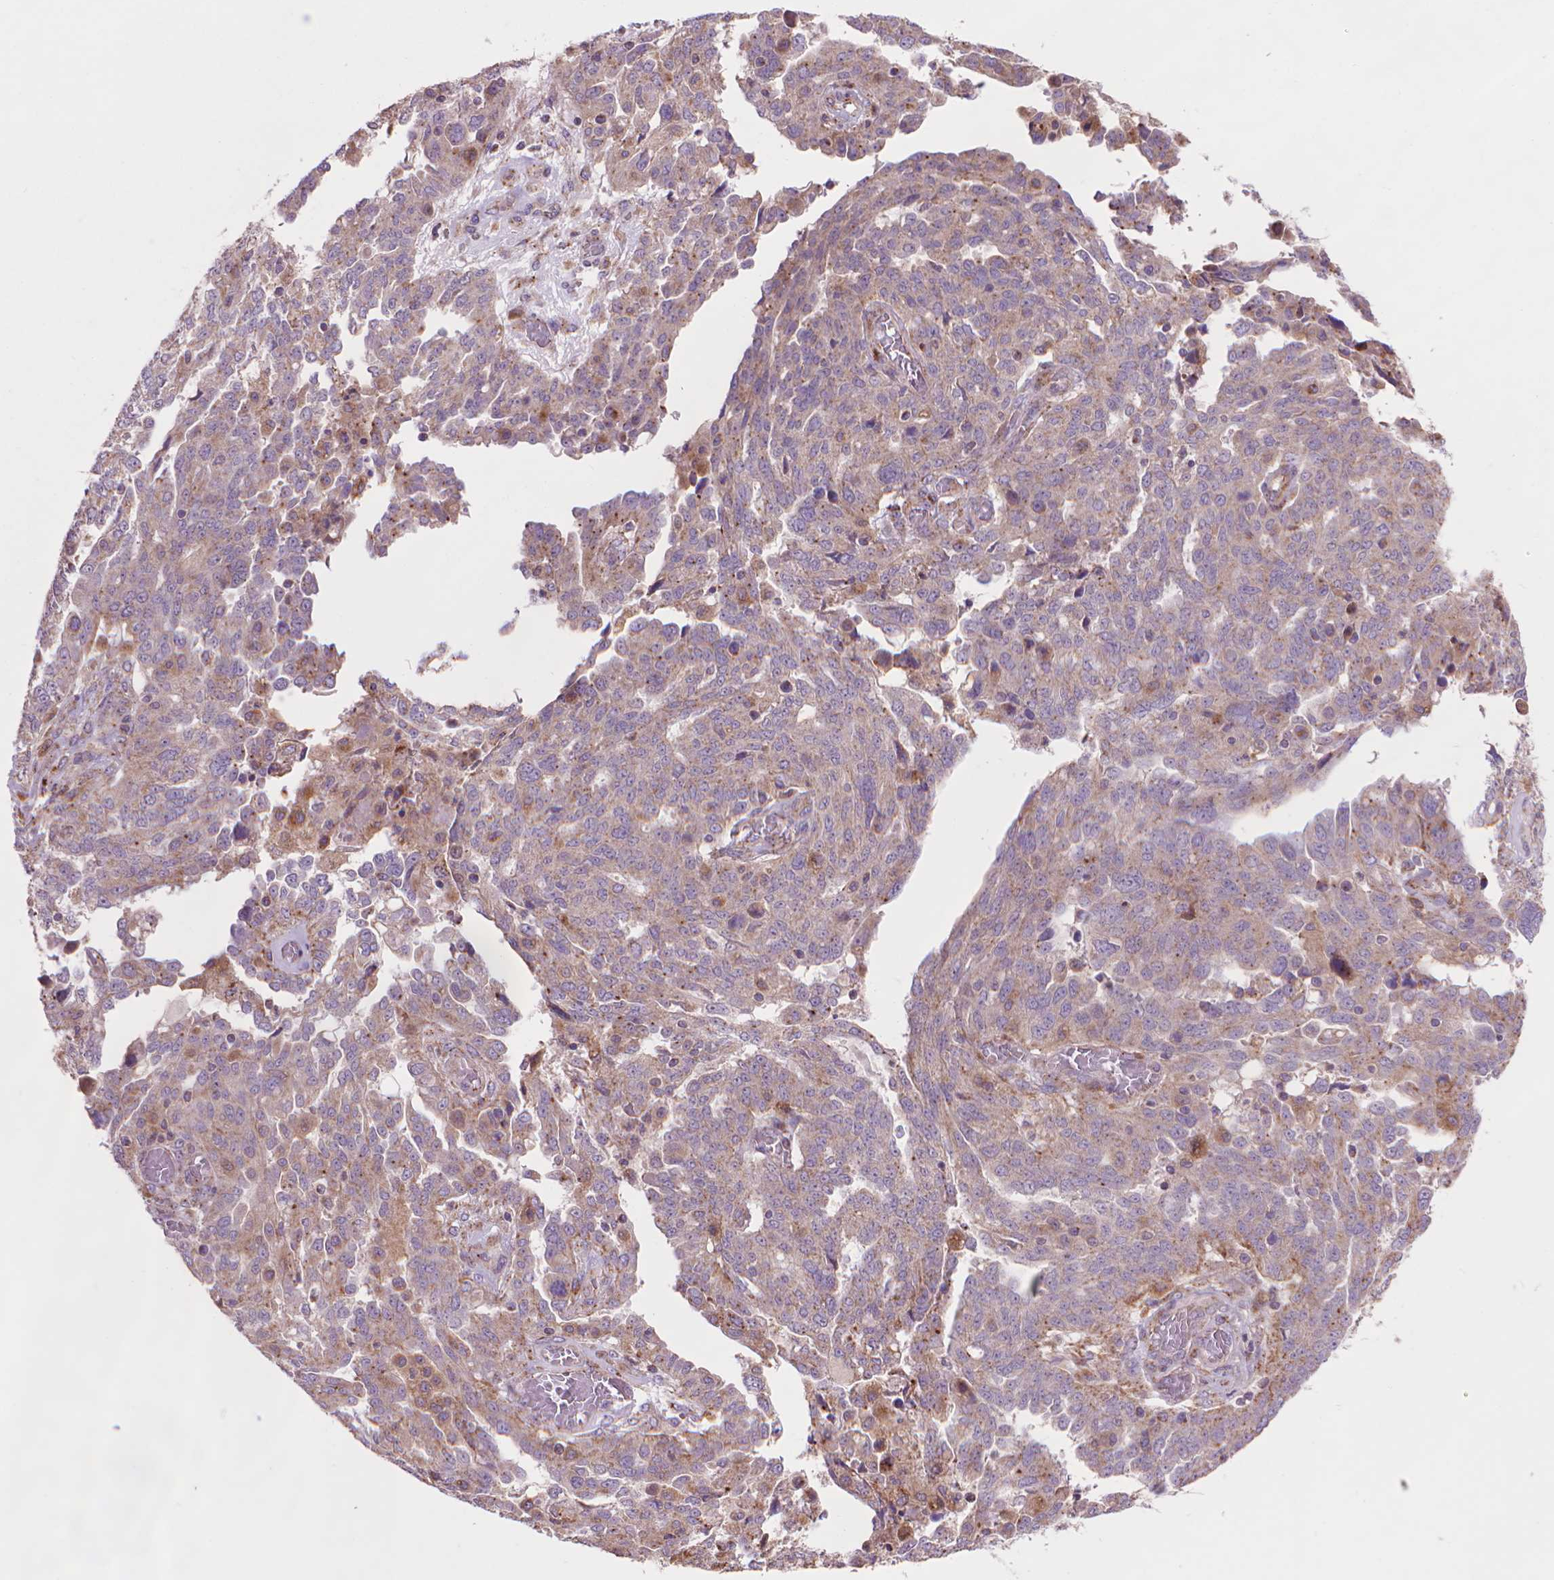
{"staining": {"intensity": "weak", "quantity": ">75%", "location": "cytoplasmic/membranous"}, "tissue": "ovarian cancer", "cell_type": "Tumor cells", "image_type": "cancer", "snomed": [{"axis": "morphology", "description": "Cystadenocarcinoma, serous, NOS"}, {"axis": "topography", "description": "Ovary"}], "caption": "Immunohistochemical staining of human ovarian cancer (serous cystadenocarcinoma) exhibits low levels of weak cytoplasmic/membranous positivity in approximately >75% of tumor cells.", "gene": "GLB1", "patient": {"sex": "female", "age": 67}}